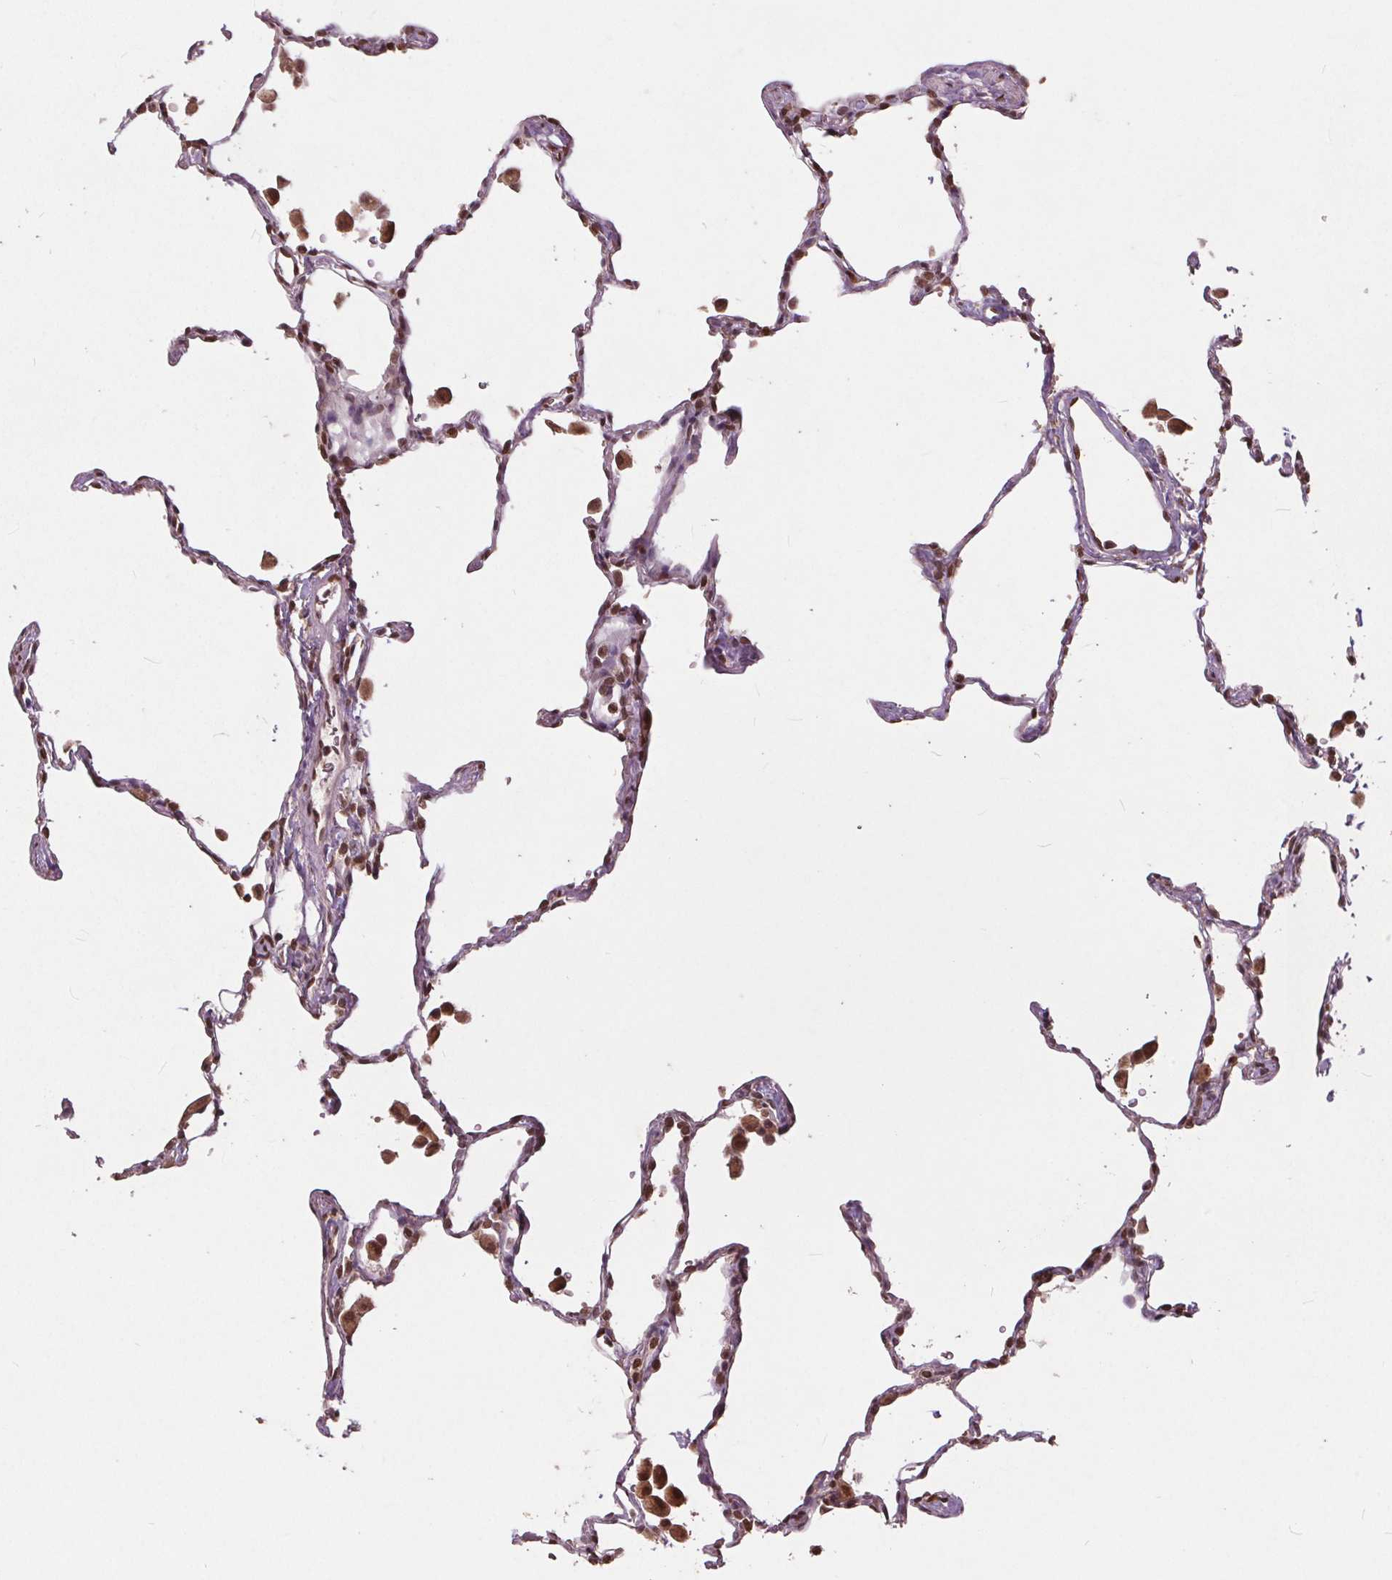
{"staining": {"intensity": "moderate", "quantity": "25%-75%", "location": "nuclear"}, "tissue": "lung", "cell_type": "Alveolar cells", "image_type": "normal", "snomed": [{"axis": "morphology", "description": "Normal tissue, NOS"}, {"axis": "topography", "description": "Lung"}], "caption": "High-magnification brightfield microscopy of benign lung stained with DAB (3,3'-diaminobenzidine) (brown) and counterstained with hematoxylin (blue). alveolar cells exhibit moderate nuclear positivity is seen in approximately25%-75% of cells.", "gene": "HIF1AN", "patient": {"sex": "female", "age": 47}}